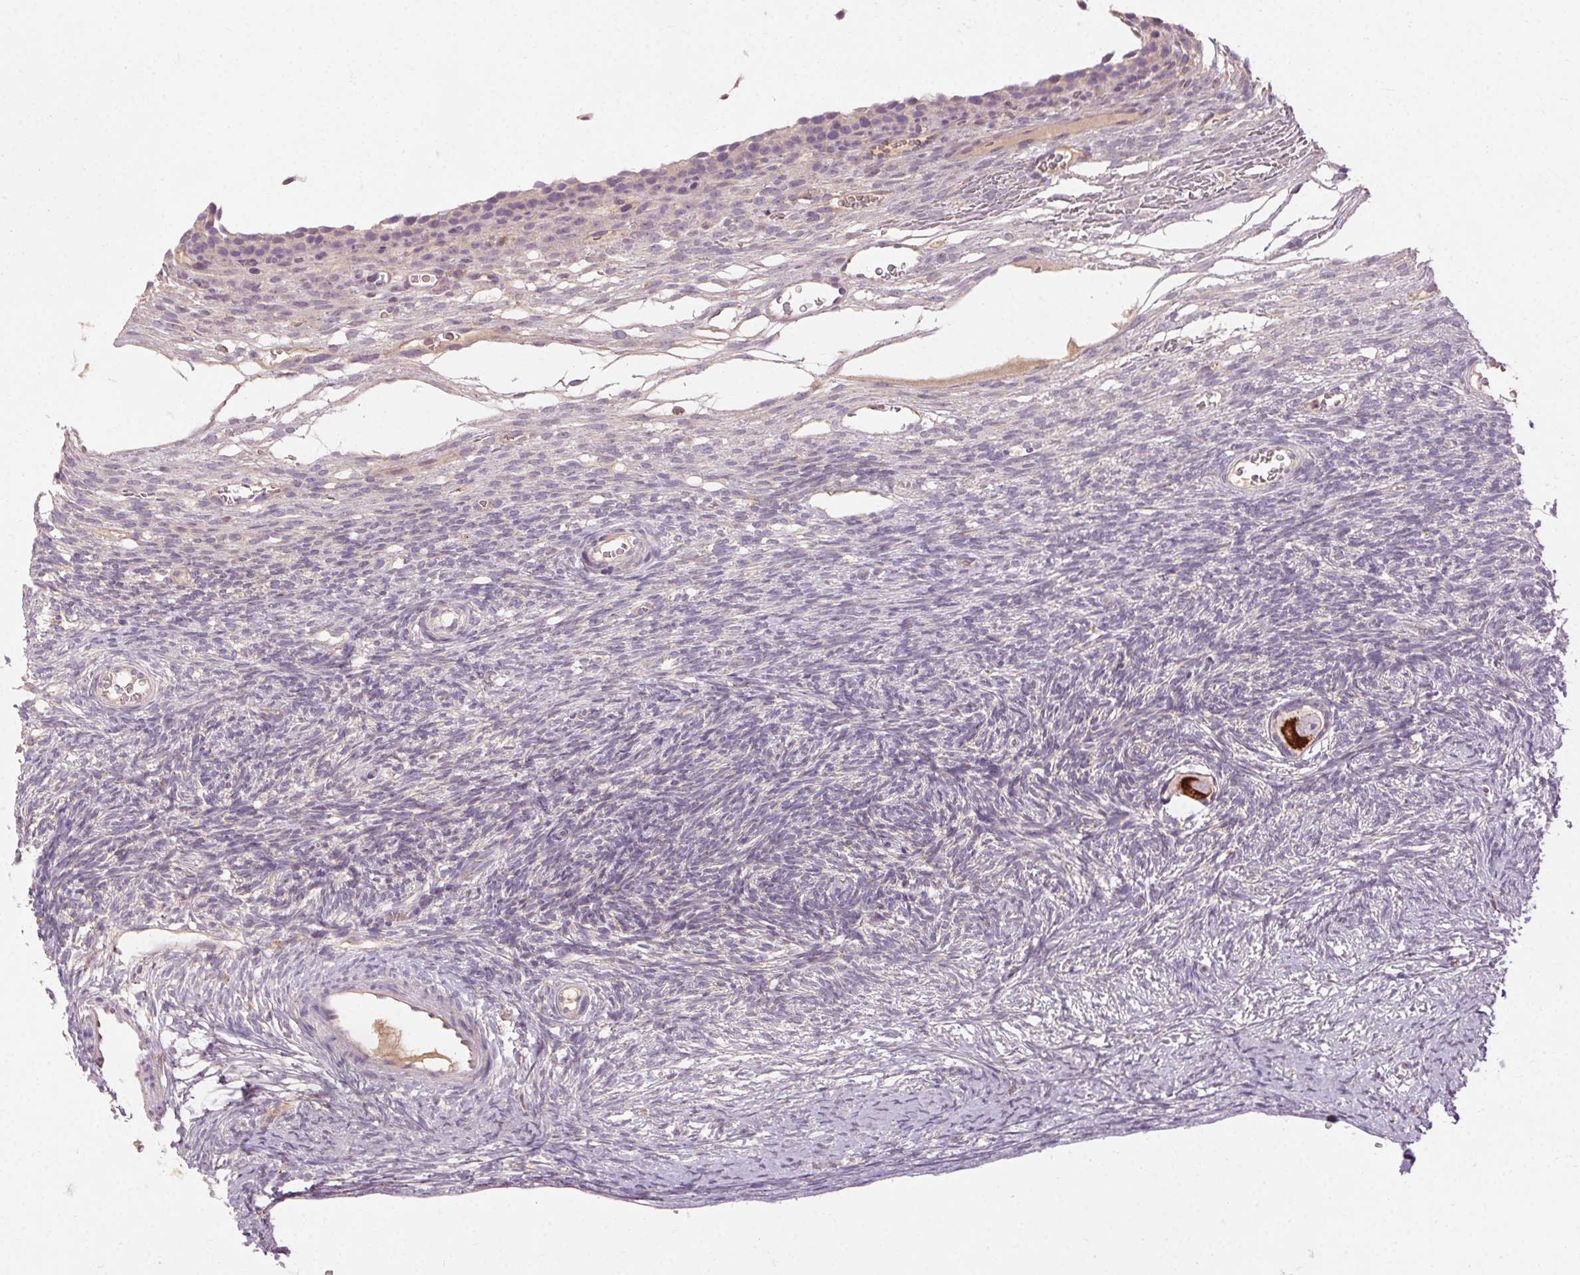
{"staining": {"intensity": "strong", "quantity": ">75%", "location": "cytoplasmic/membranous"}, "tissue": "ovary", "cell_type": "Follicle cells", "image_type": "normal", "snomed": [{"axis": "morphology", "description": "Normal tissue, NOS"}, {"axis": "topography", "description": "Ovary"}], "caption": "Ovary stained for a protein exhibits strong cytoplasmic/membranous positivity in follicle cells.", "gene": "REP15", "patient": {"sex": "female", "age": 34}}